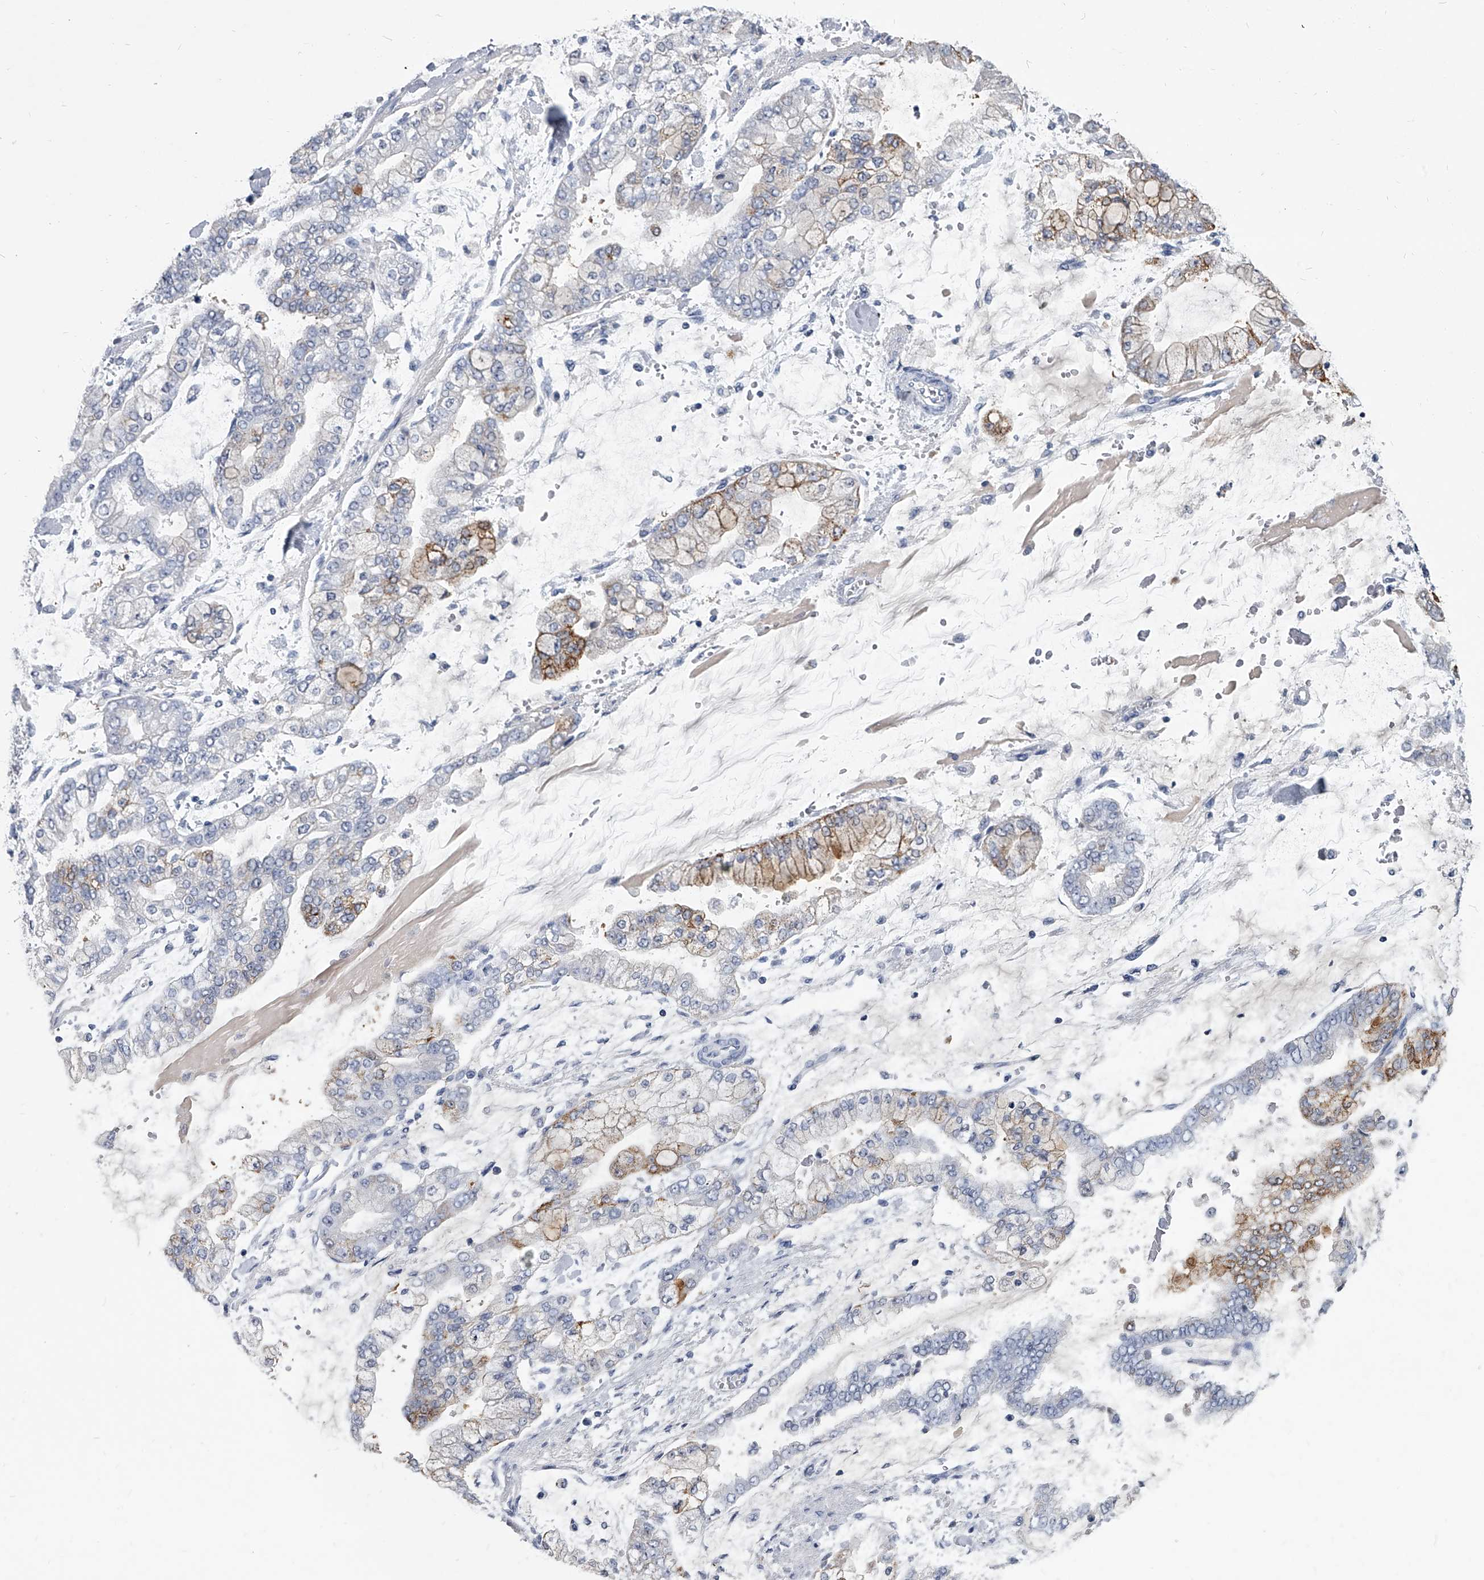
{"staining": {"intensity": "moderate", "quantity": "<25%", "location": "cytoplasmic/membranous"}, "tissue": "stomach cancer", "cell_type": "Tumor cells", "image_type": "cancer", "snomed": [{"axis": "morphology", "description": "Normal tissue, NOS"}, {"axis": "morphology", "description": "Adenocarcinoma, NOS"}, {"axis": "topography", "description": "Stomach, upper"}, {"axis": "topography", "description": "Stomach"}], "caption": "Immunohistochemical staining of human stomach cancer demonstrates moderate cytoplasmic/membranous protein staining in approximately <25% of tumor cells.", "gene": "BCAS1", "patient": {"sex": "male", "age": 76}}